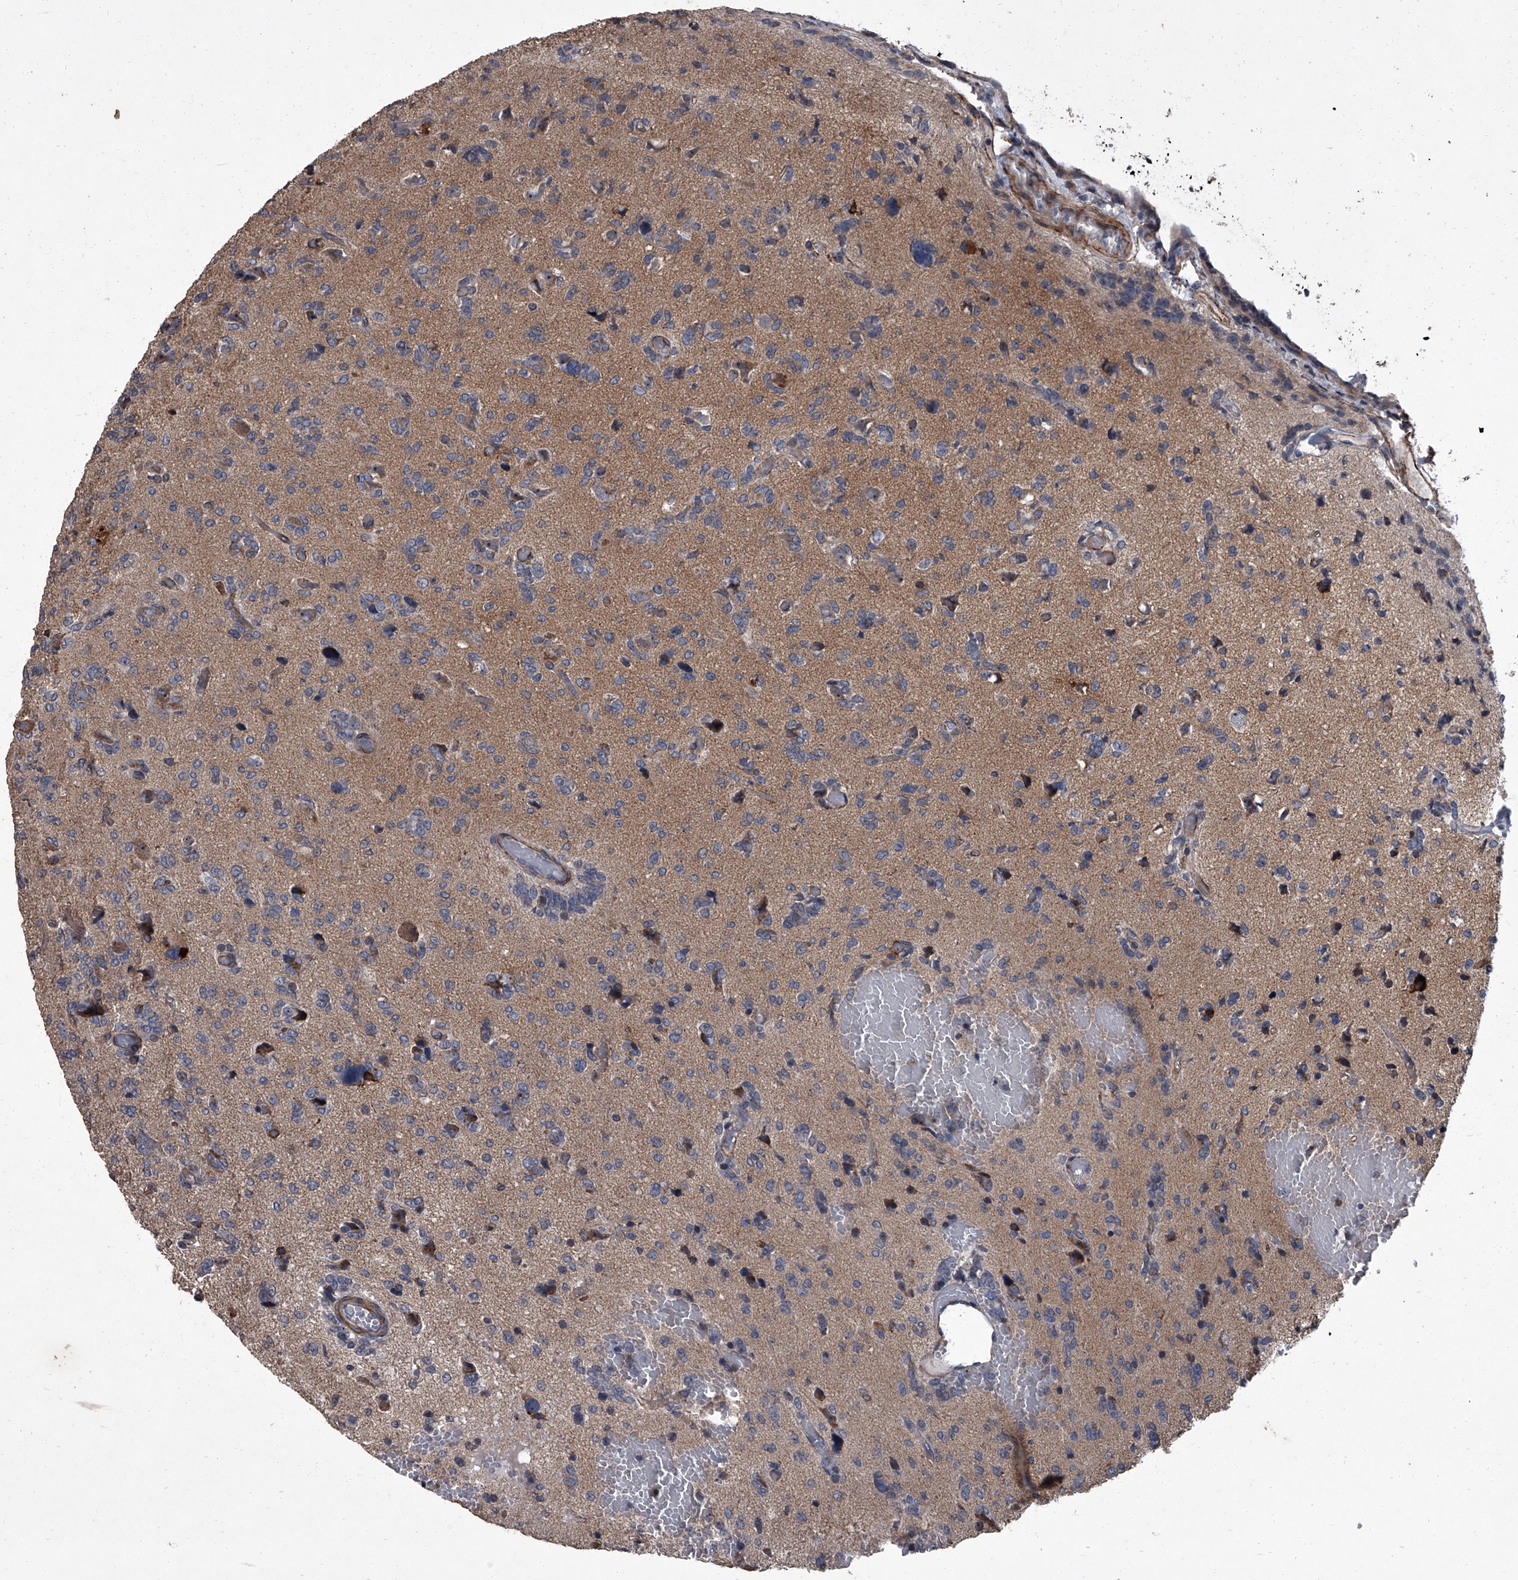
{"staining": {"intensity": "weak", "quantity": "<25%", "location": "cytoplasmic/membranous"}, "tissue": "glioma", "cell_type": "Tumor cells", "image_type": "cancer", "snomed": [{"axis": "morphology", "description": "Glioma, malignant, High grade"}, {"axis": "topography", "description": "Brain"}], "caption": "High power microscopy histopathology image of an immunohistochemistry micrograph of glioma, revealing no significant positivity in tumor cells.", "gene": "SIRT4", "patient": {"sex": "female", "age": 59}}